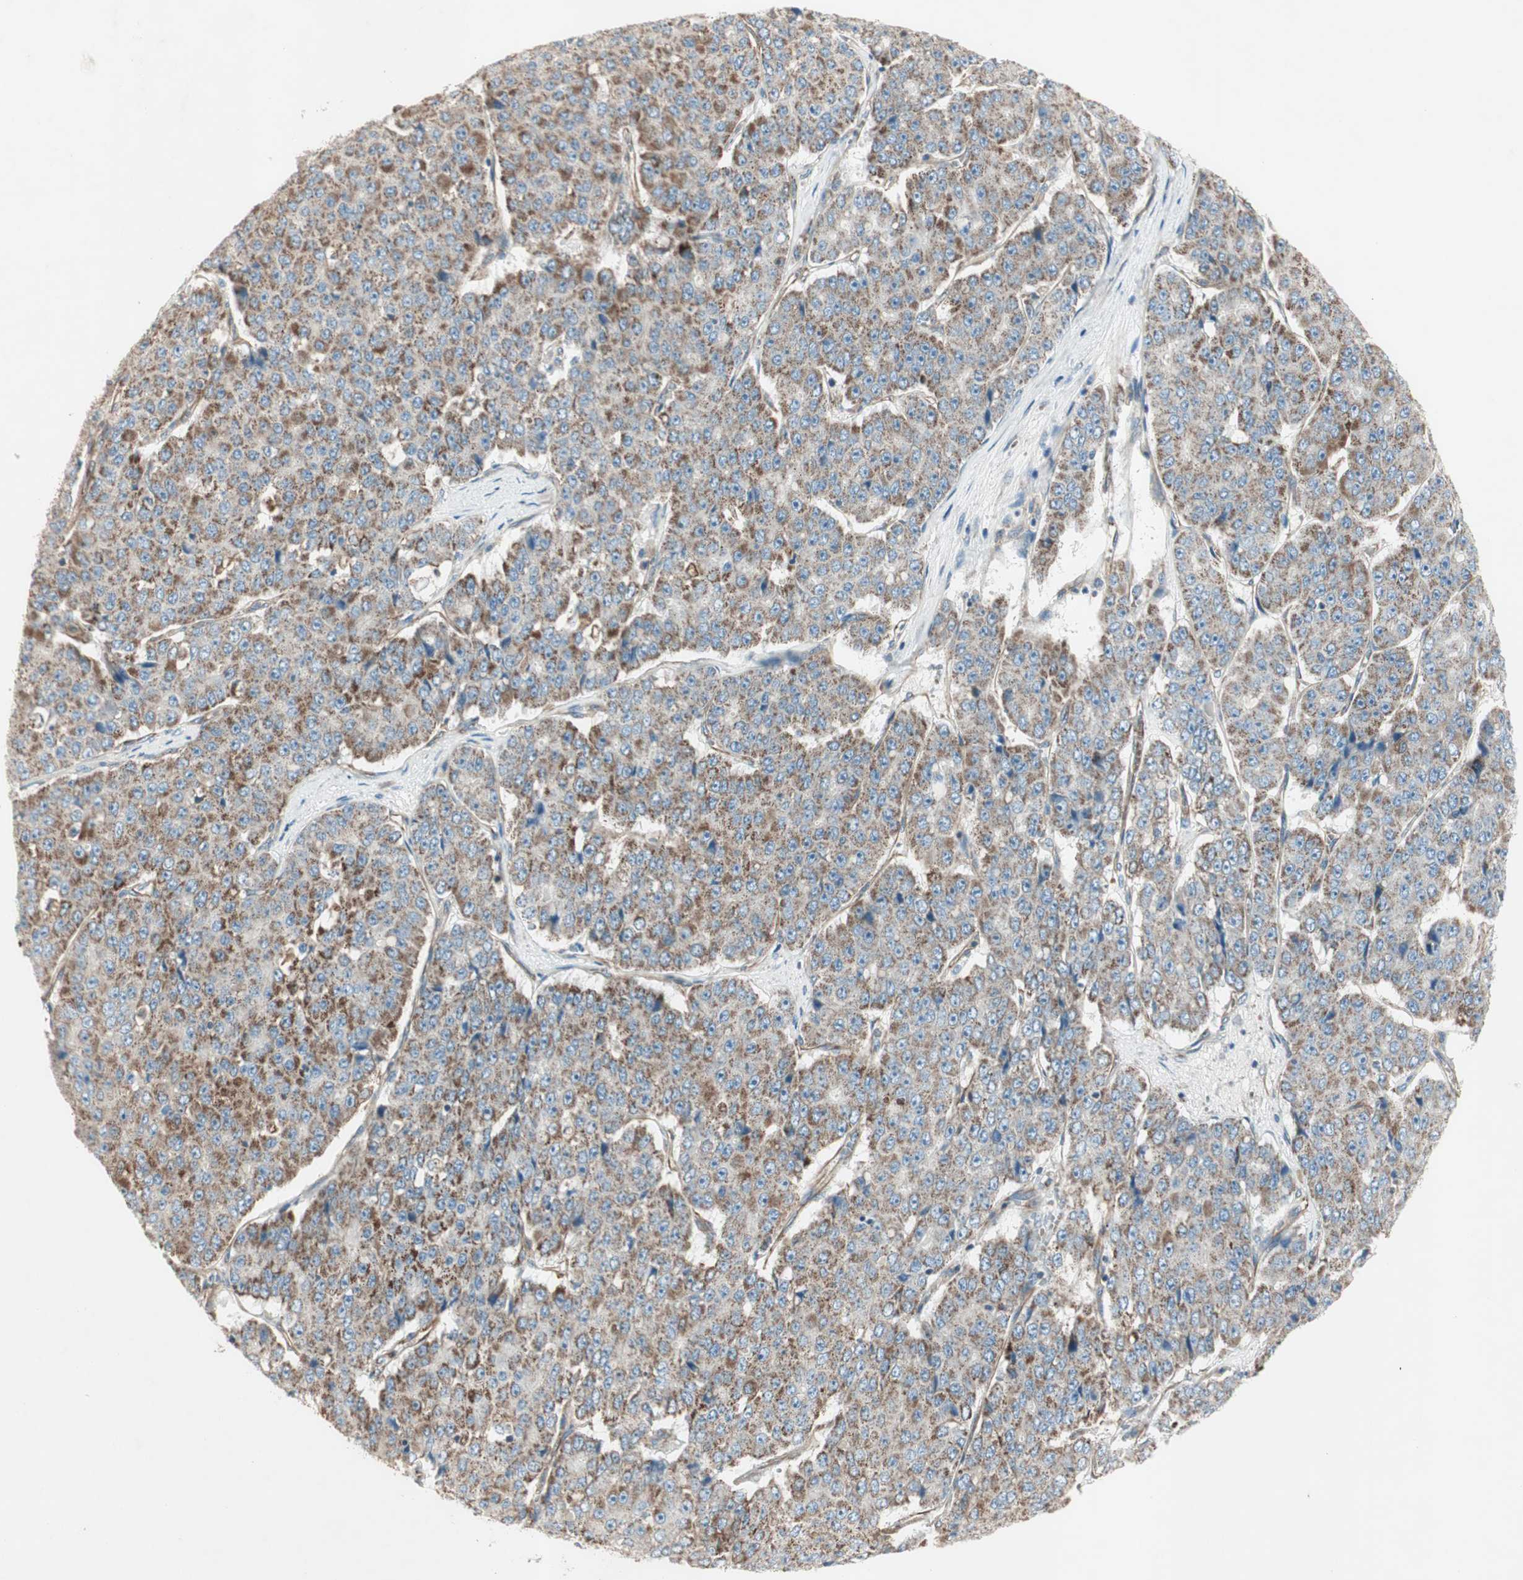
{"staining": {"intensity": "moderate", "quantity": "25%-75%", "location": "cytoplasmic/membranous"}, "tissue": "pancreatic cancer", "cell_type": "Tumor cells", "image_type": "cancer", "snomed": [{"axis": "morphology", "description": "Adenocarcinoma, NOS"}, {"axis": "topography", "description": "Pancreas"}], "caption": "A brown stain highlights moderate cytoplasmic/membranous expression of a protein in pancreatic cancer tumor cells.", "gene": "SRCIN1", "patient": {"sex": "male", "age": 50}}